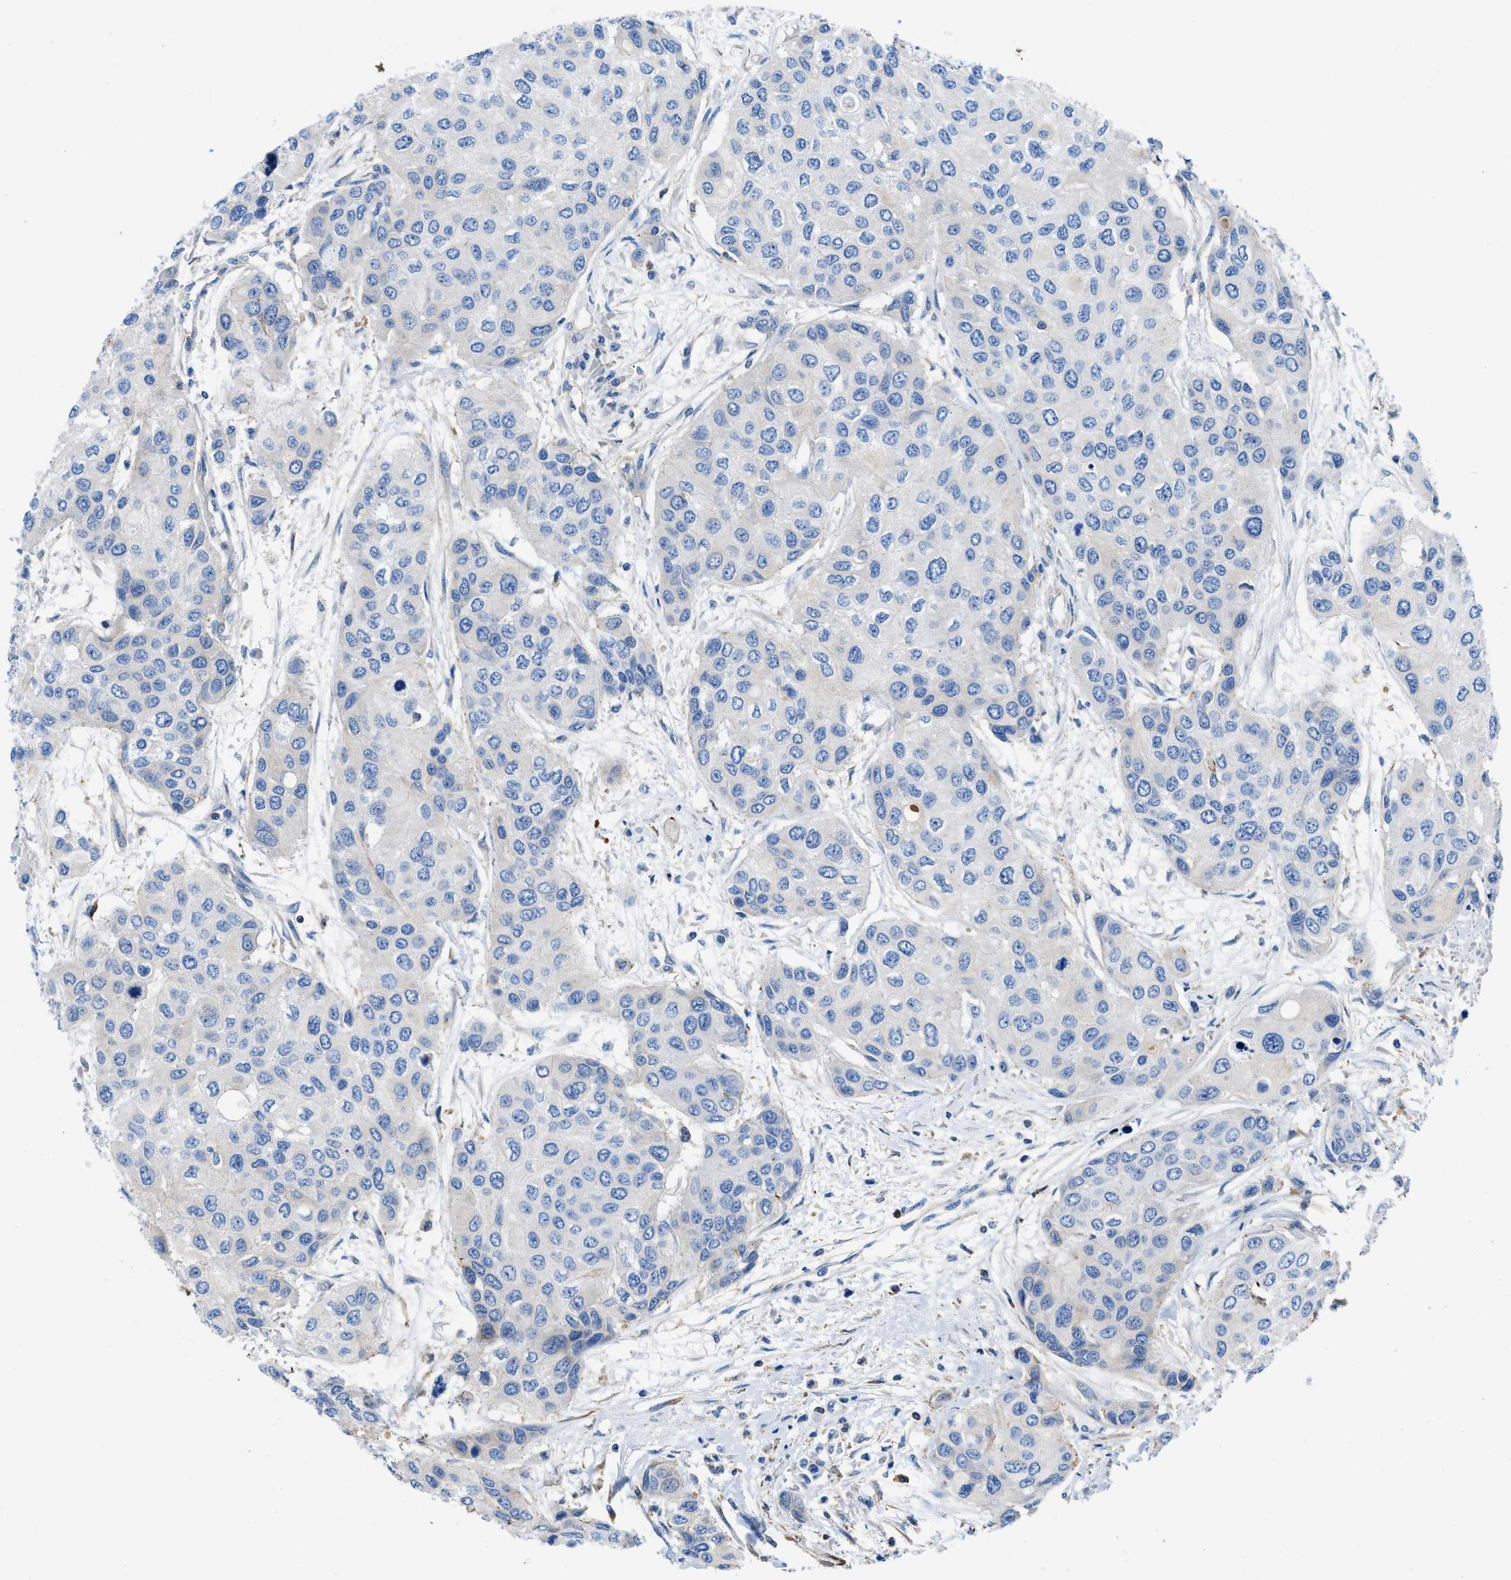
{"staining": {"intensity": "negative", "quantity": "none", "location": "none"}, "tissue": "urothelial cancer", "cell_type": "Tumor cells", "image_type": "cancer", "snomed": [{"axis": "morphology", "description": "Urothelial carcinoma, High grade"}, {"axis": "topography", "description": "Urinary bladder"}], "caption": "Tumor cells are negative for protein expression in human urothelial carcinoma (high-grade).", "gene": "ATP6V0D1", "patient": {"sex": "female", "age": 56}}